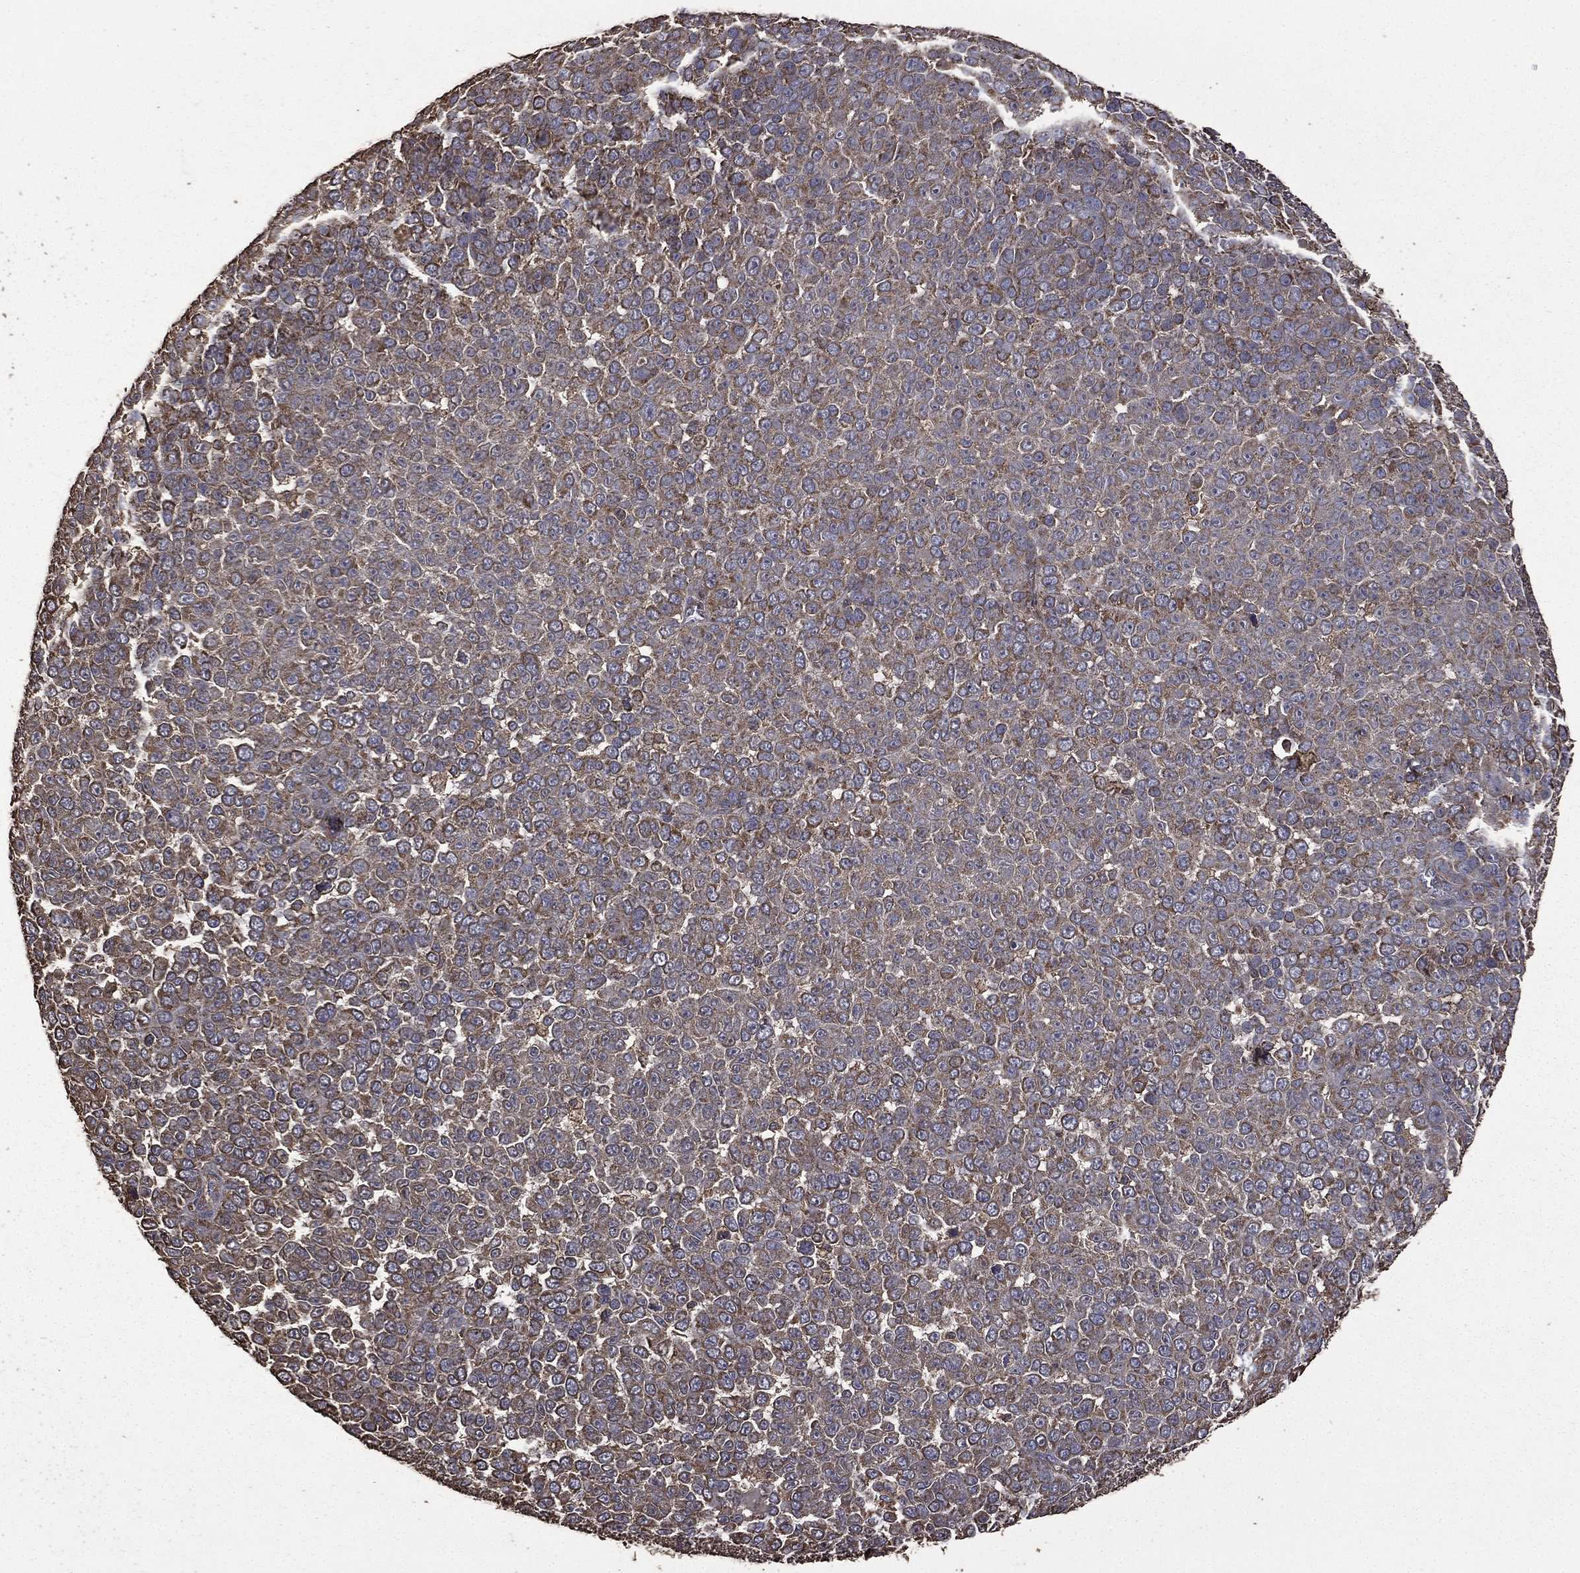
{"staining": {"intensity": "moderate", "quantity": "25%-75%", "location": "cytoplasmic/membranous"}, "tissue": "melanoma", "cell_type": "Tumor cells", "image_type": "cancer", "snomed": [{"axis": "morphology", "description": "Malignant melanoma, NOS"}, {"axis": "topography", "description": "Skin"}], "caption": "Moderate cytoplasmic/membranous staining for a protein is appreciated in about 25%-75% of tumor cells of melanoma using IHC.", "gene": "METTL27", "patient": {"sex": "female", "age": 95}}